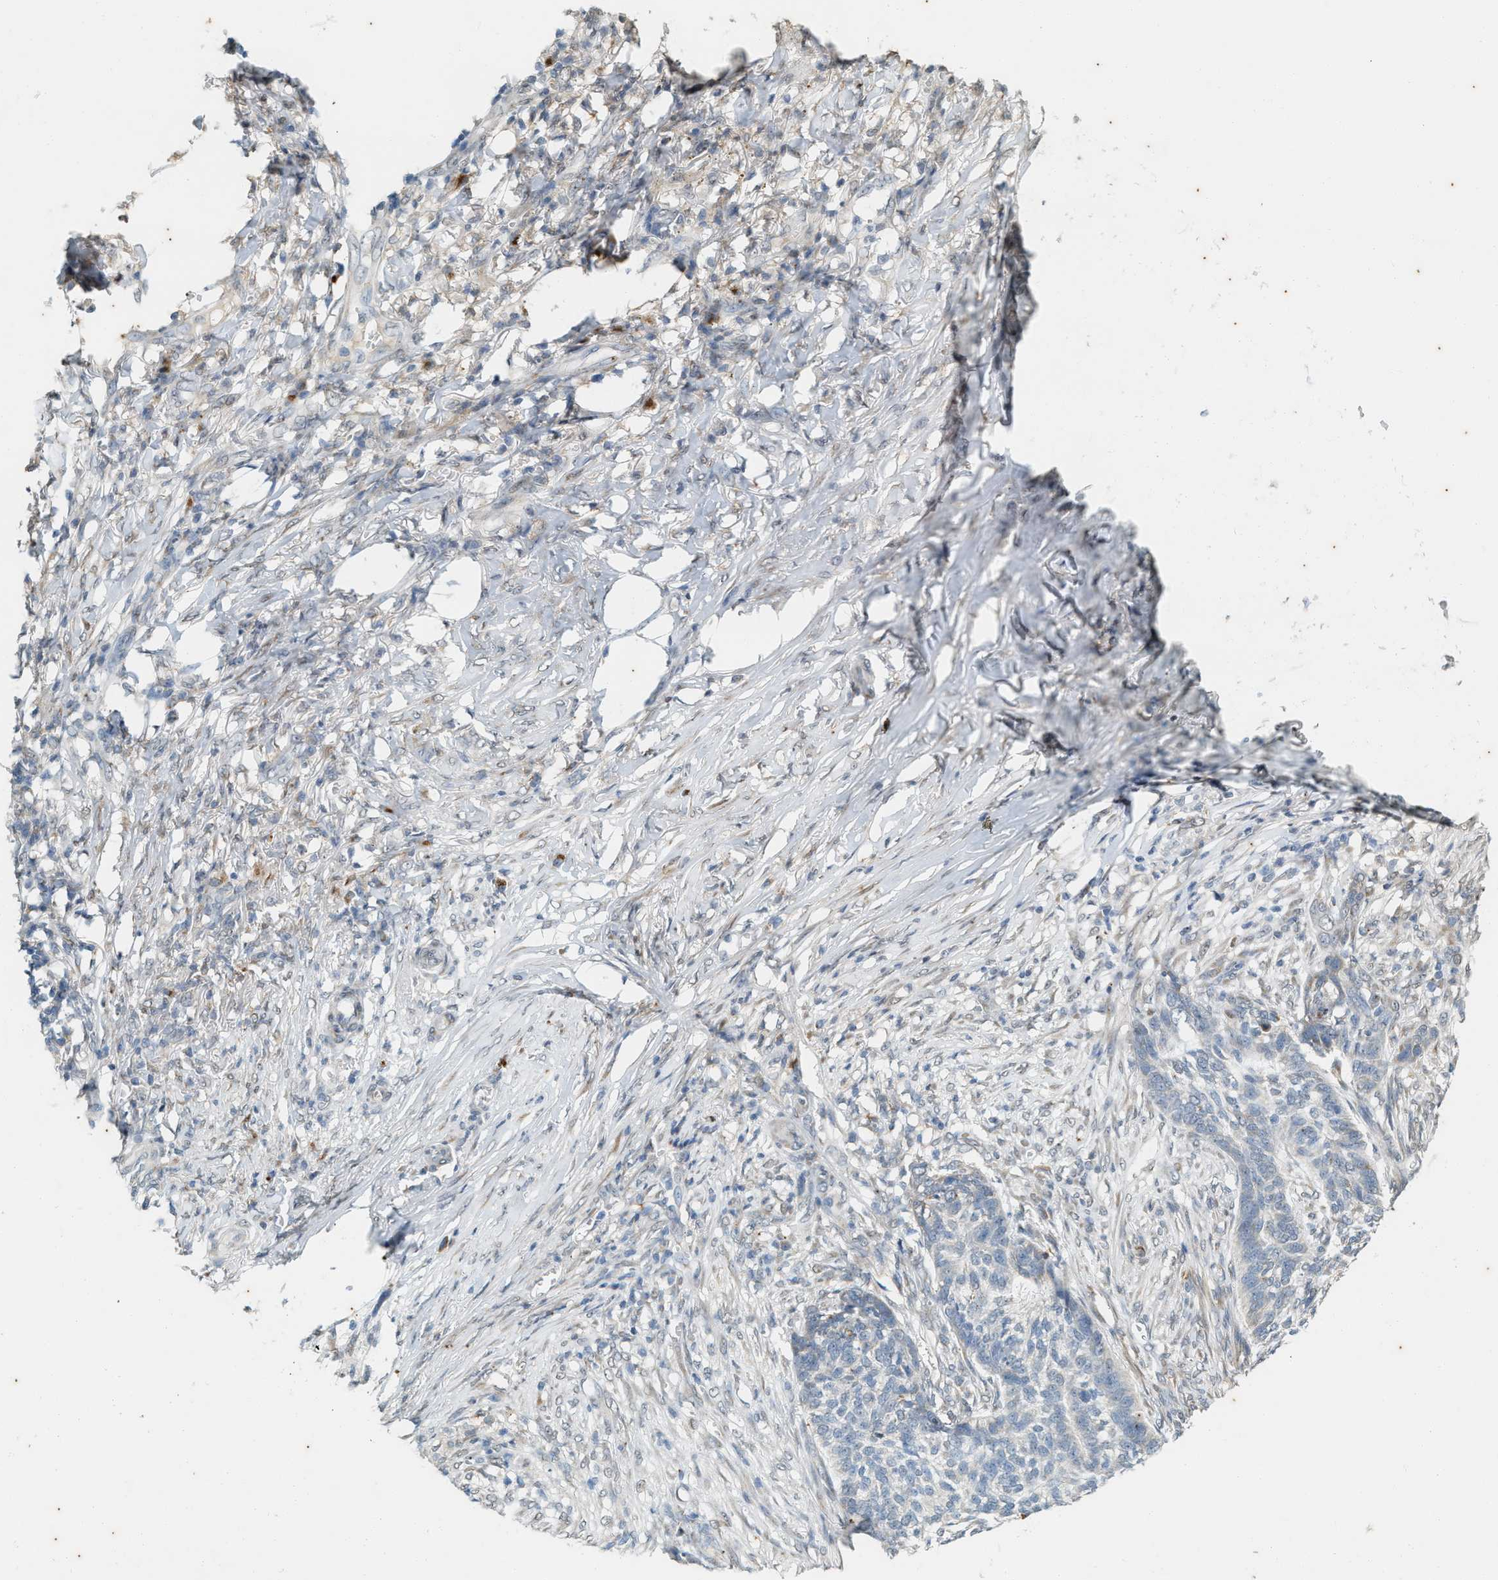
{"staining": {"intensity": "negative", "quantity": "none", "location": "none"}, "tissue": "skin cancer", "cell_type": "Tumor cells", "image_type": "cancer", "snomed": [{"axis": "morphology", "description": "Basal cell carcinoma"}, {"axis": "topography", "description": "Skin"}], "caption": "An image of human skin cancer (basal cell carcinoma) is negative for staining in tumor cells. (DAB immunohistochemistry (IHC) with hematoxylin counter stain).", "gene": "CHPF2", "patient": {"sex": "male", "age": 85}}